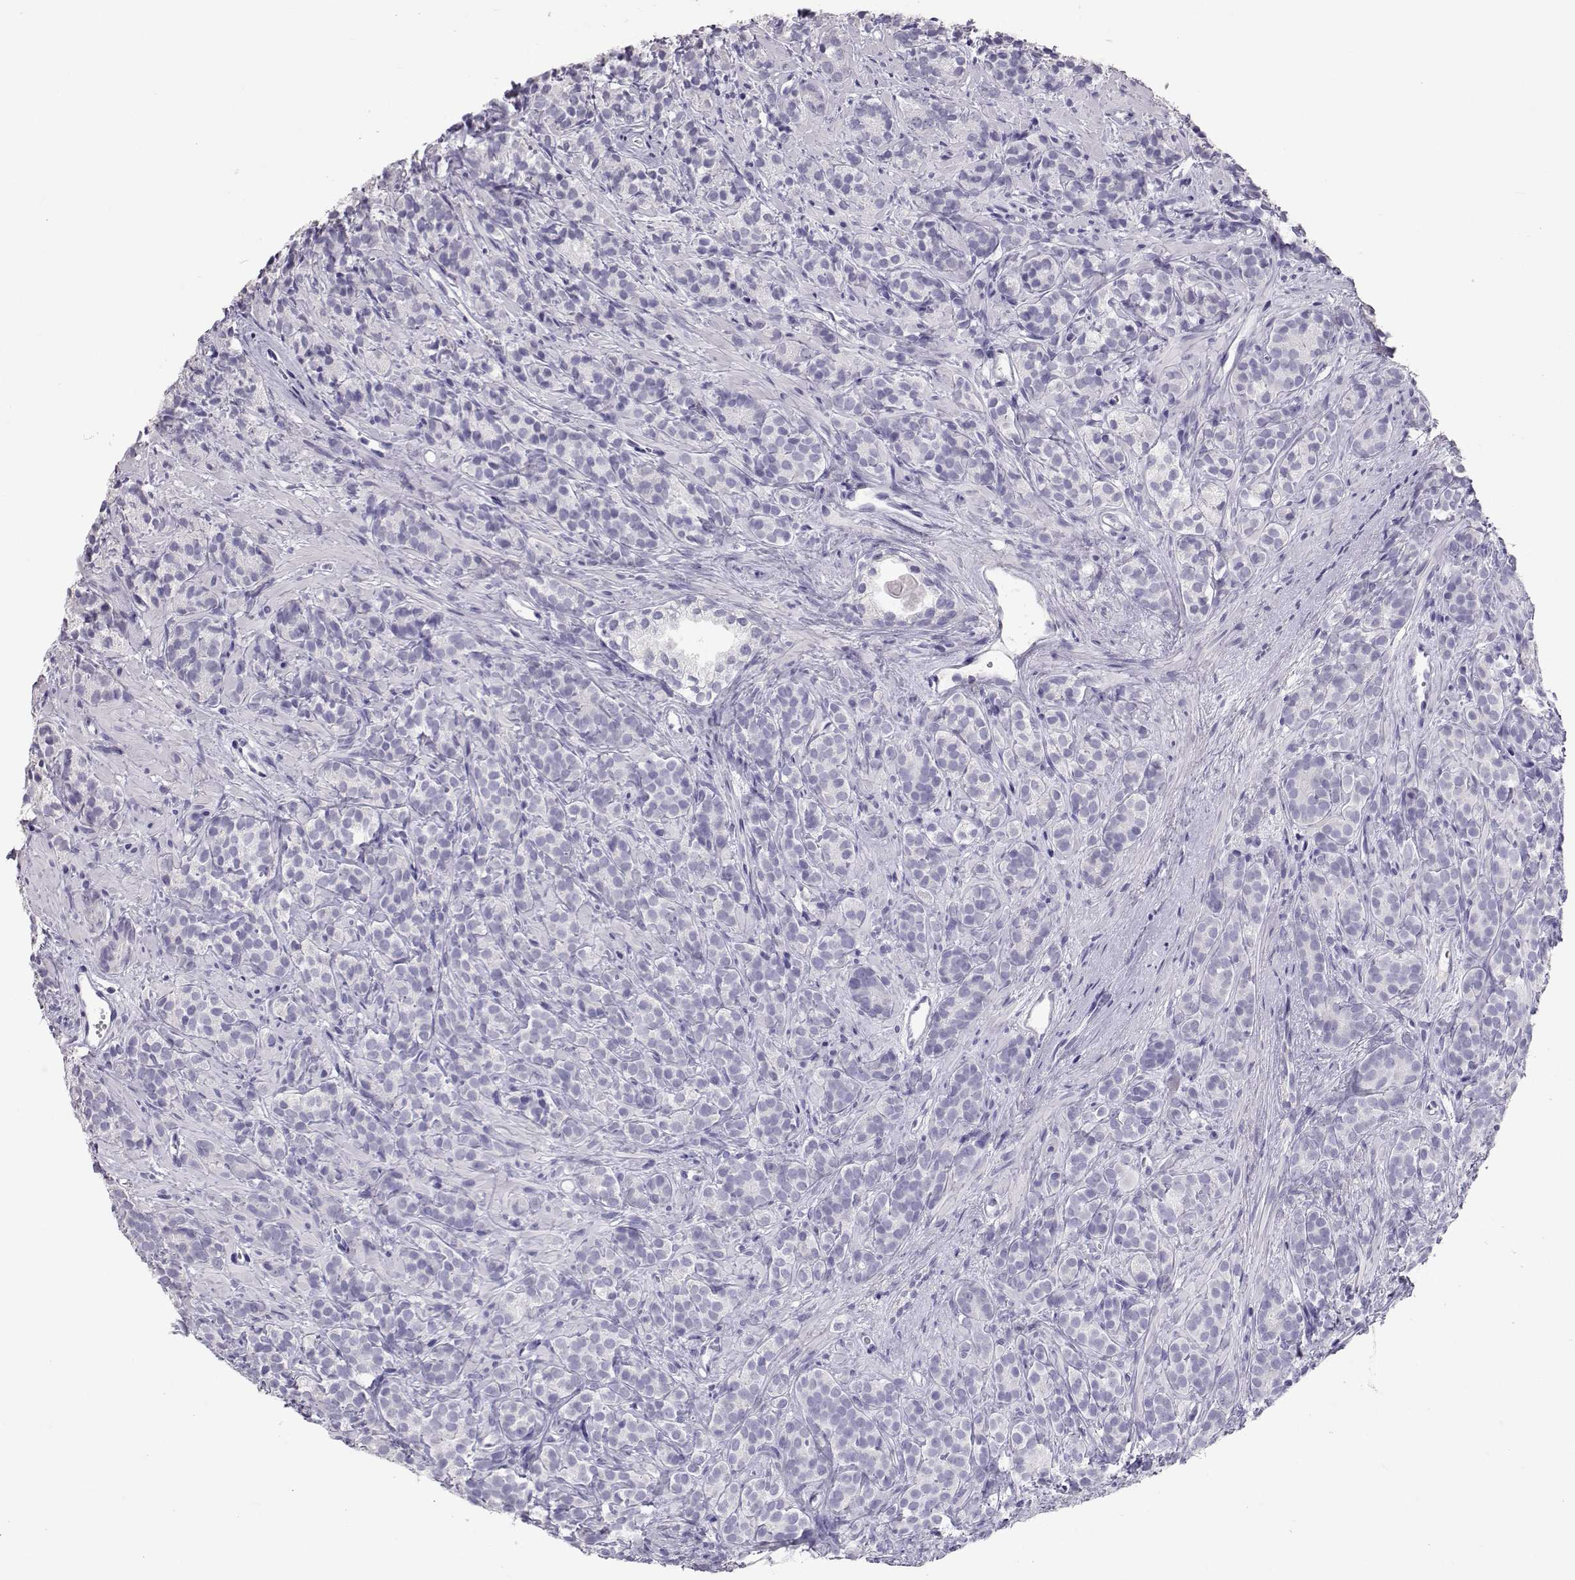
{"staining": {"intensity": "negative", "quantity": "none", "location": "none"}, "tissue": "prostate cancer", "cell_type": "Tumor cells", "image_type": "cancer", "snomed": [{"axis": "morphology", "description": "Adenocarcinoma, High grade"}, {"axis": "topography", "description": "Prostate"}], "caption": "This is an immunohistochemistry photomicrograph of prostate cancer (adenocarcinoma (high-grade)). There is no expression in tumor cells.", "gene": "PMCH", "patient": {"sex": "male", "age": 84}}